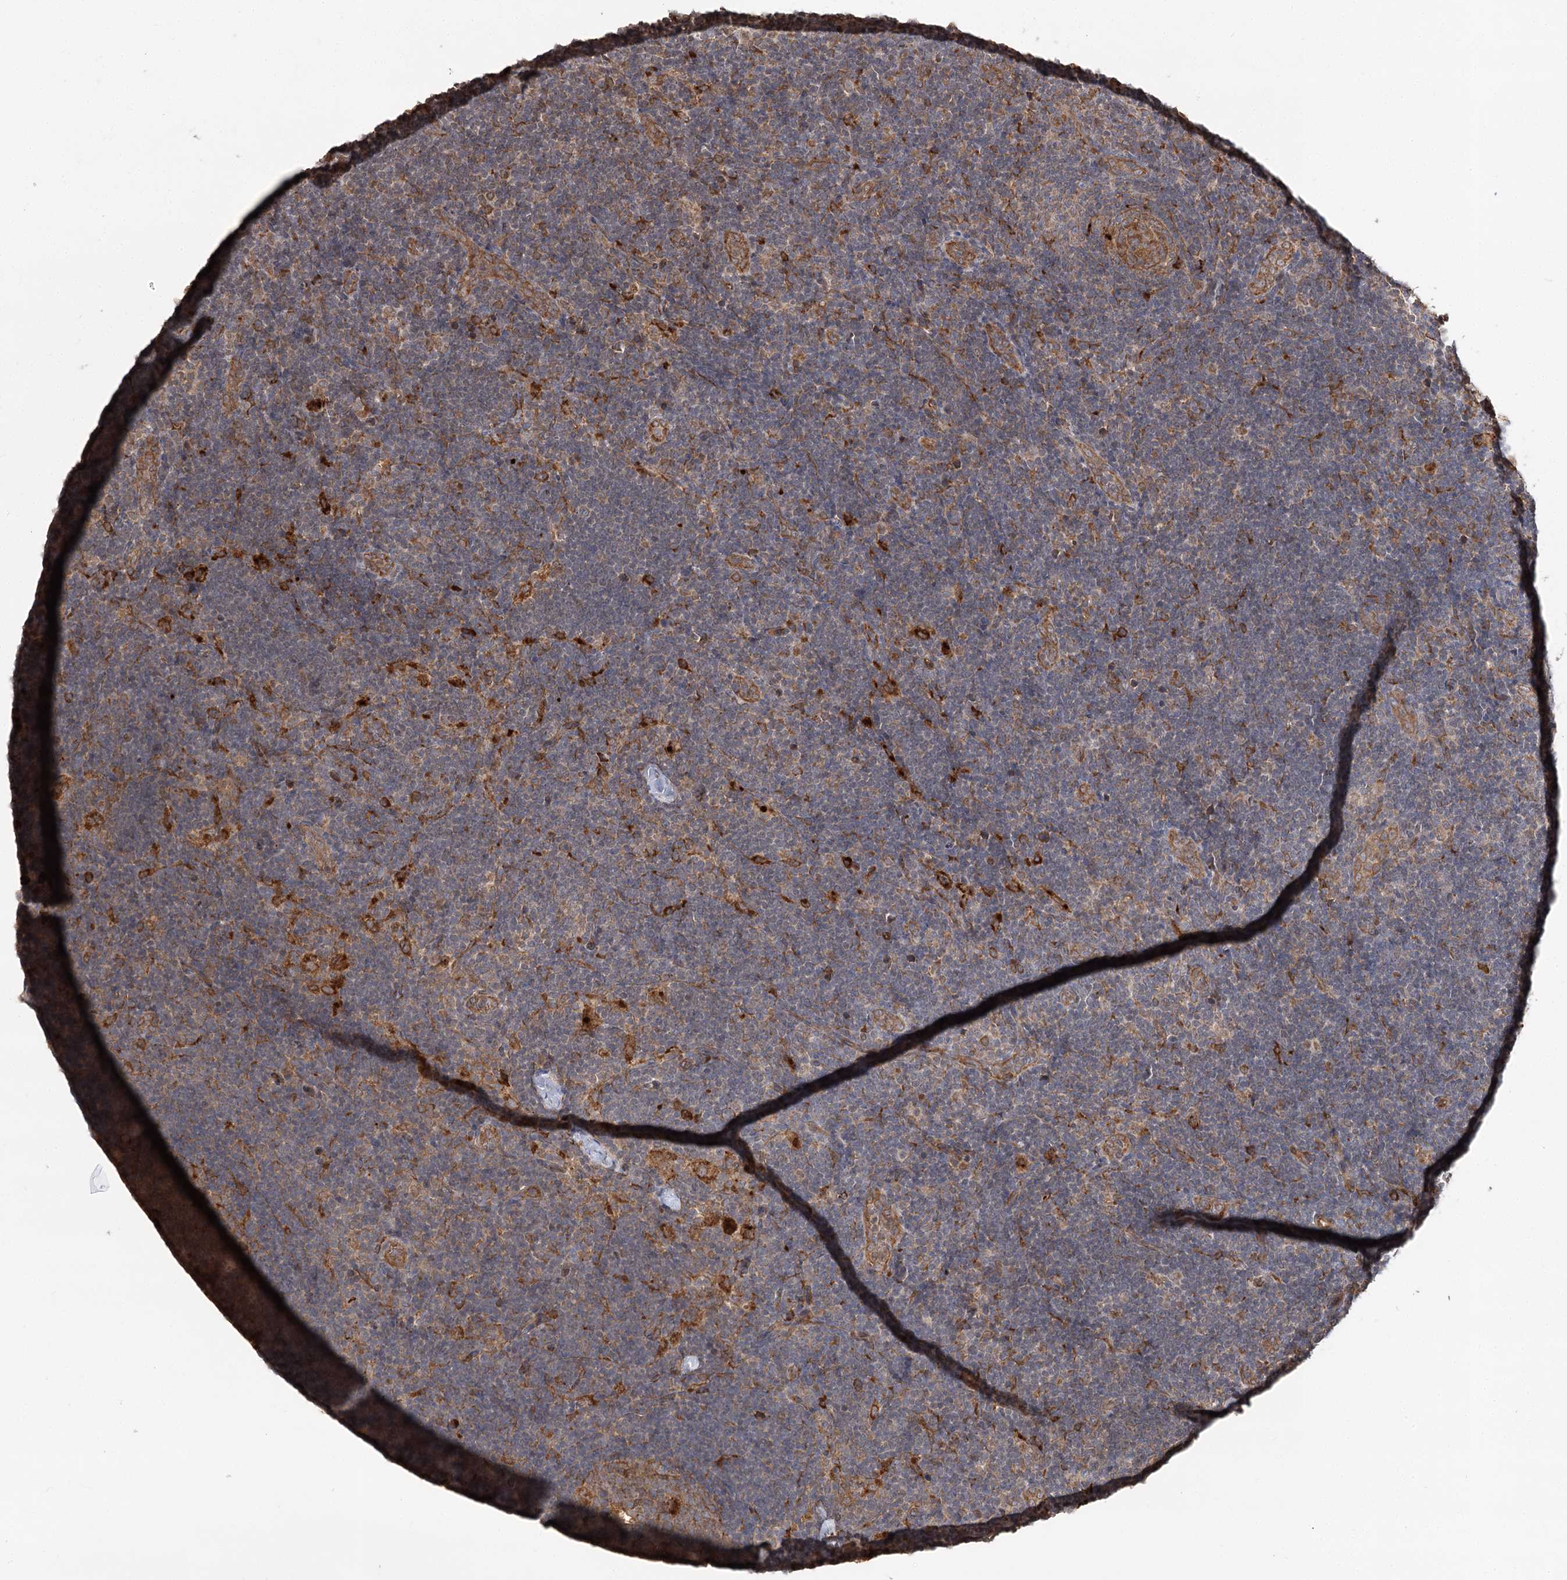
{"staining": {"intensity": "moderate", "quantity": ">75%", "location": "cytoplasmic/membranous"}, "tissue": "lymph node", "cell_type": "Germinal center cells", "image_type": "normal", "snomed": [{"axis": "morphology", "description": "Normal tissue, NOS"}, {"axis": "topography", "description": "Lymph node"}], "caption": "A medium amount of moderate cytoplasmic/membranous expression is present in approximately >75% of germinal center cells in benign lymph node. Immunohistochemistry (ihc) stains the protein of interest in brown and the nuclei are stained blue.", "gene": "DNAJB14", "patient": {"sex": "female", "age": 22}}